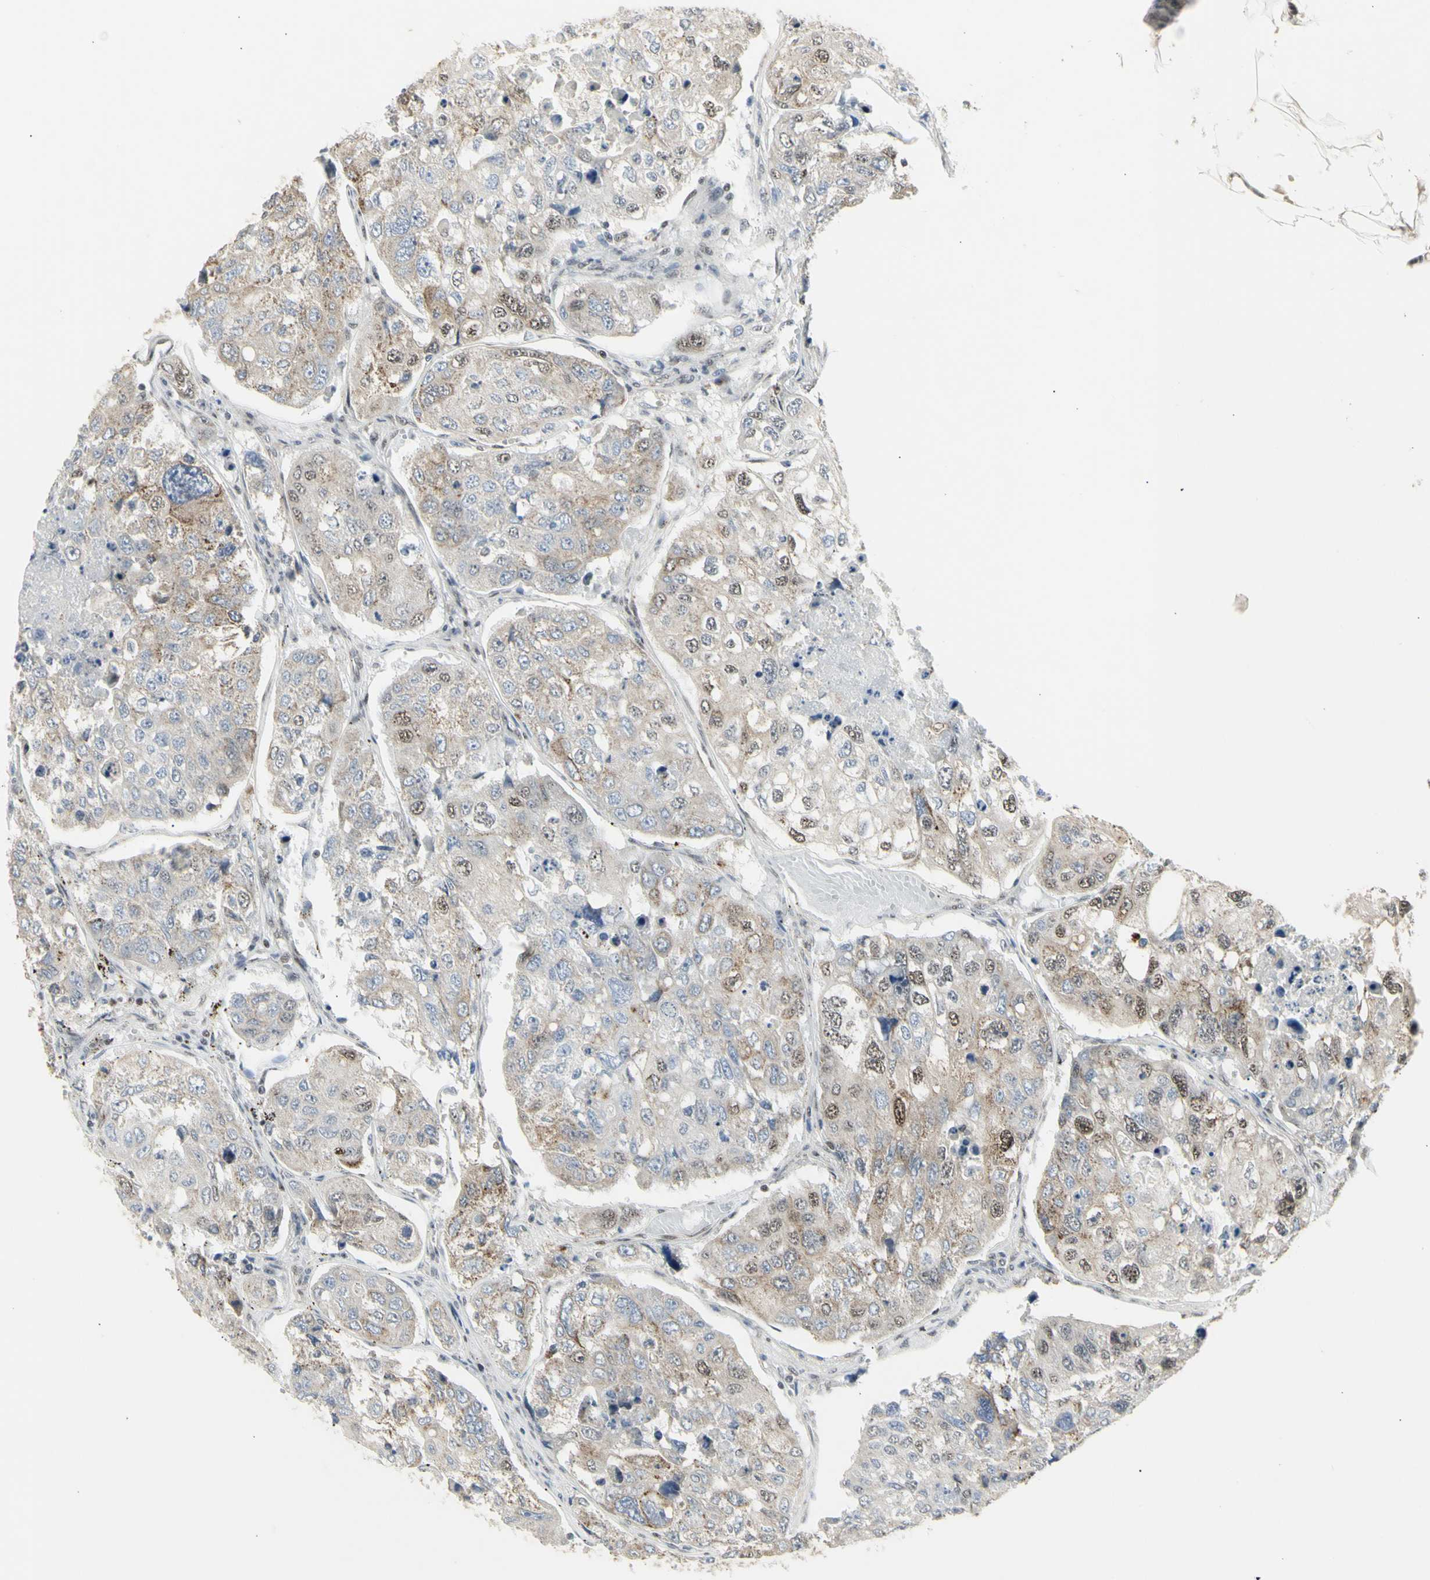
{"staining": {"intensity": "moderate", "quantity": "<25%", "location": "nuclear"}, "tissue": "urothelial cancer", "cell_type": "Tumor cells", "image_type": "cancer", "snomed": [{"axis": "morphology", "description": "Urothelial carcinoma, High grade"}, {"axis": "topography", "description": "Lymph node"}, {"axis": "topography", "description": "Urinary bladder"}], "caption": "Immunohistochemistry micrograph of human urothelial cancer stained for a protein (brown), which demonstrates low levels of moderate nuclear expression in approximately <25% of tumor cells.", "gene": "DHRS7B", "patient": {"sex": "male", "age": 51}}